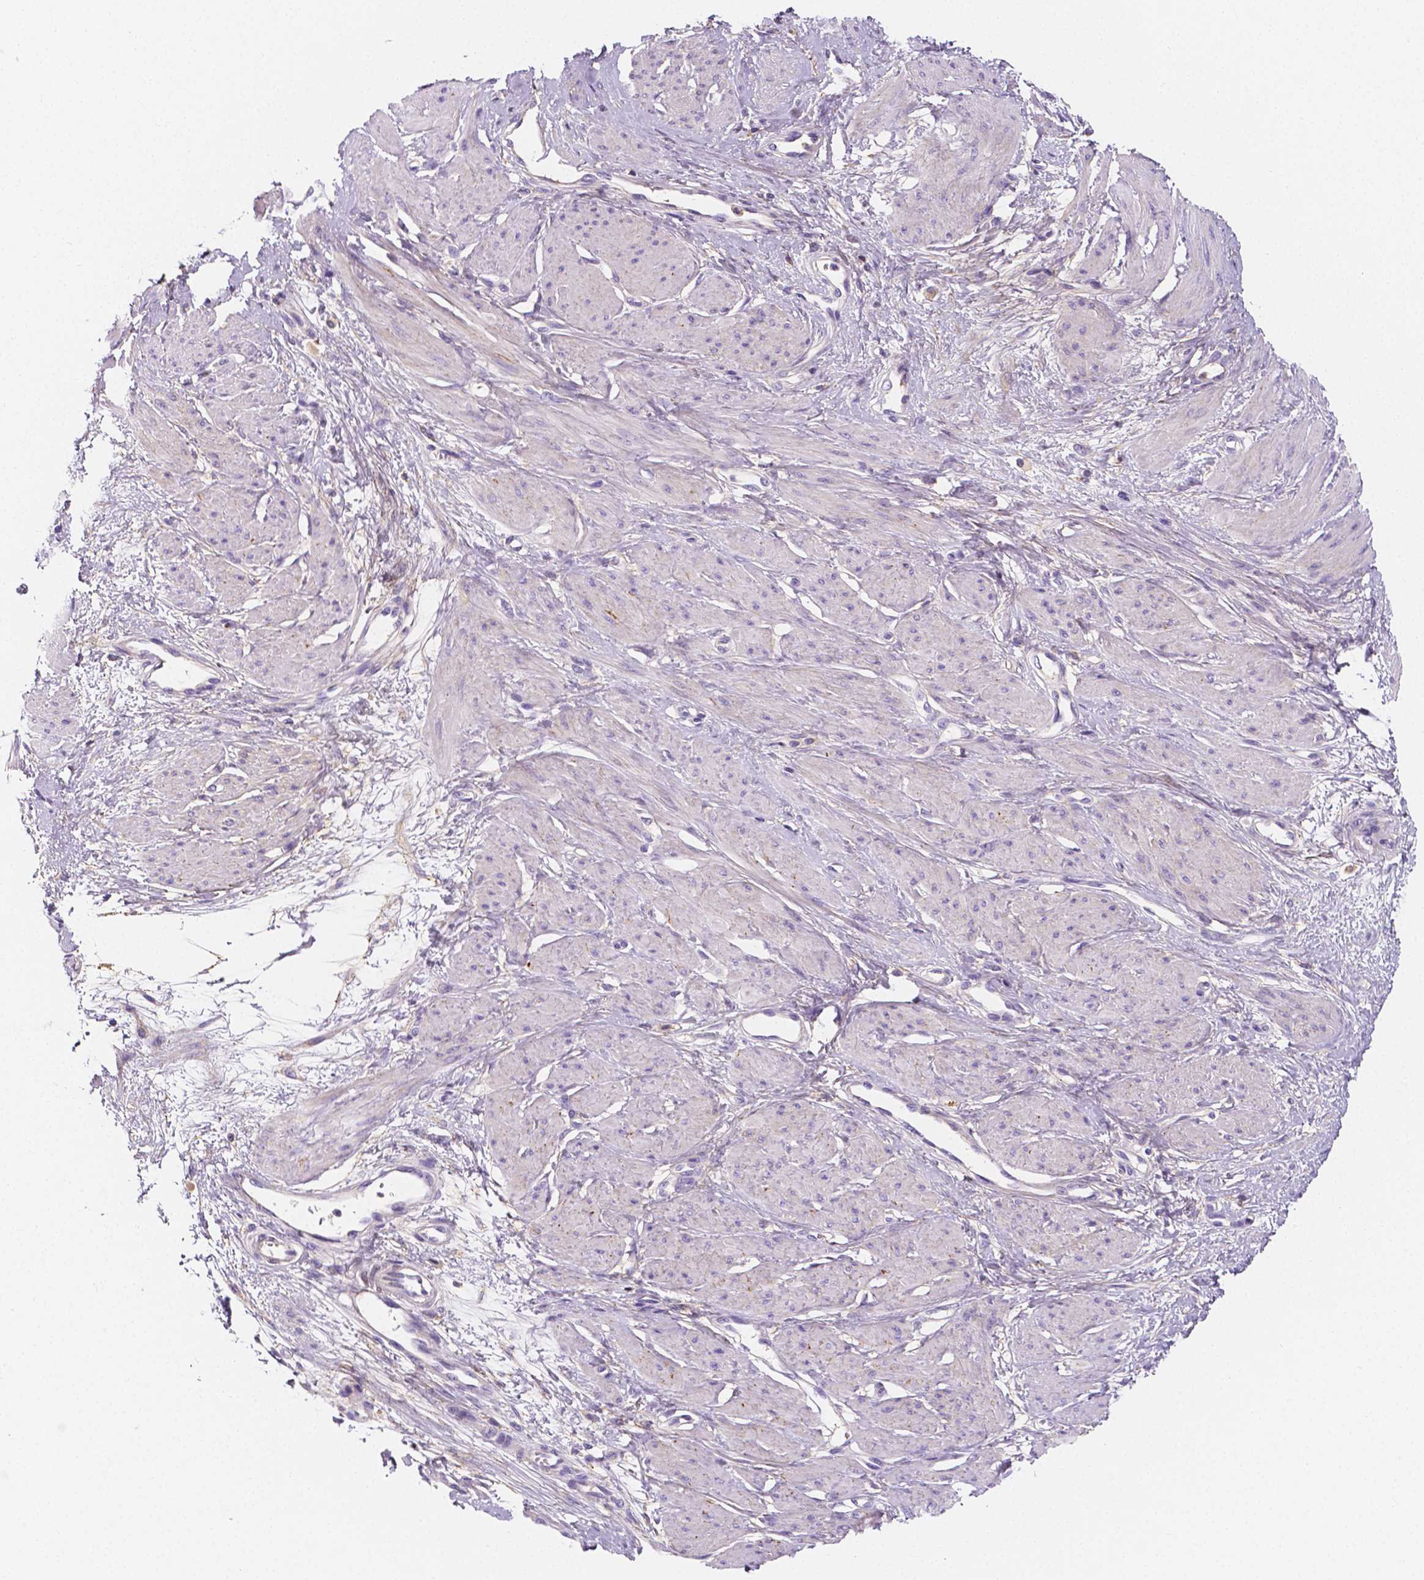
{"staining": {"intensity": "negative", "quantity": "none", "location": "none"}, "tissue": "smooth muscle", "cell_type": "Smooth muscle cells", "image_type": "normal", "snomed": [{"axis": "morphology", "description": "Normal tissue, NOS"}, {"axis": "topography", "description": "Smooth muscle"}, {"axis": "topography", "description": "Uterus"}], "caption": "Smooth muscle cells show no significant protein expression in benign smooth muscle.", "gene": "GABRD", "patient": {"sex": "female", "age": 39}}